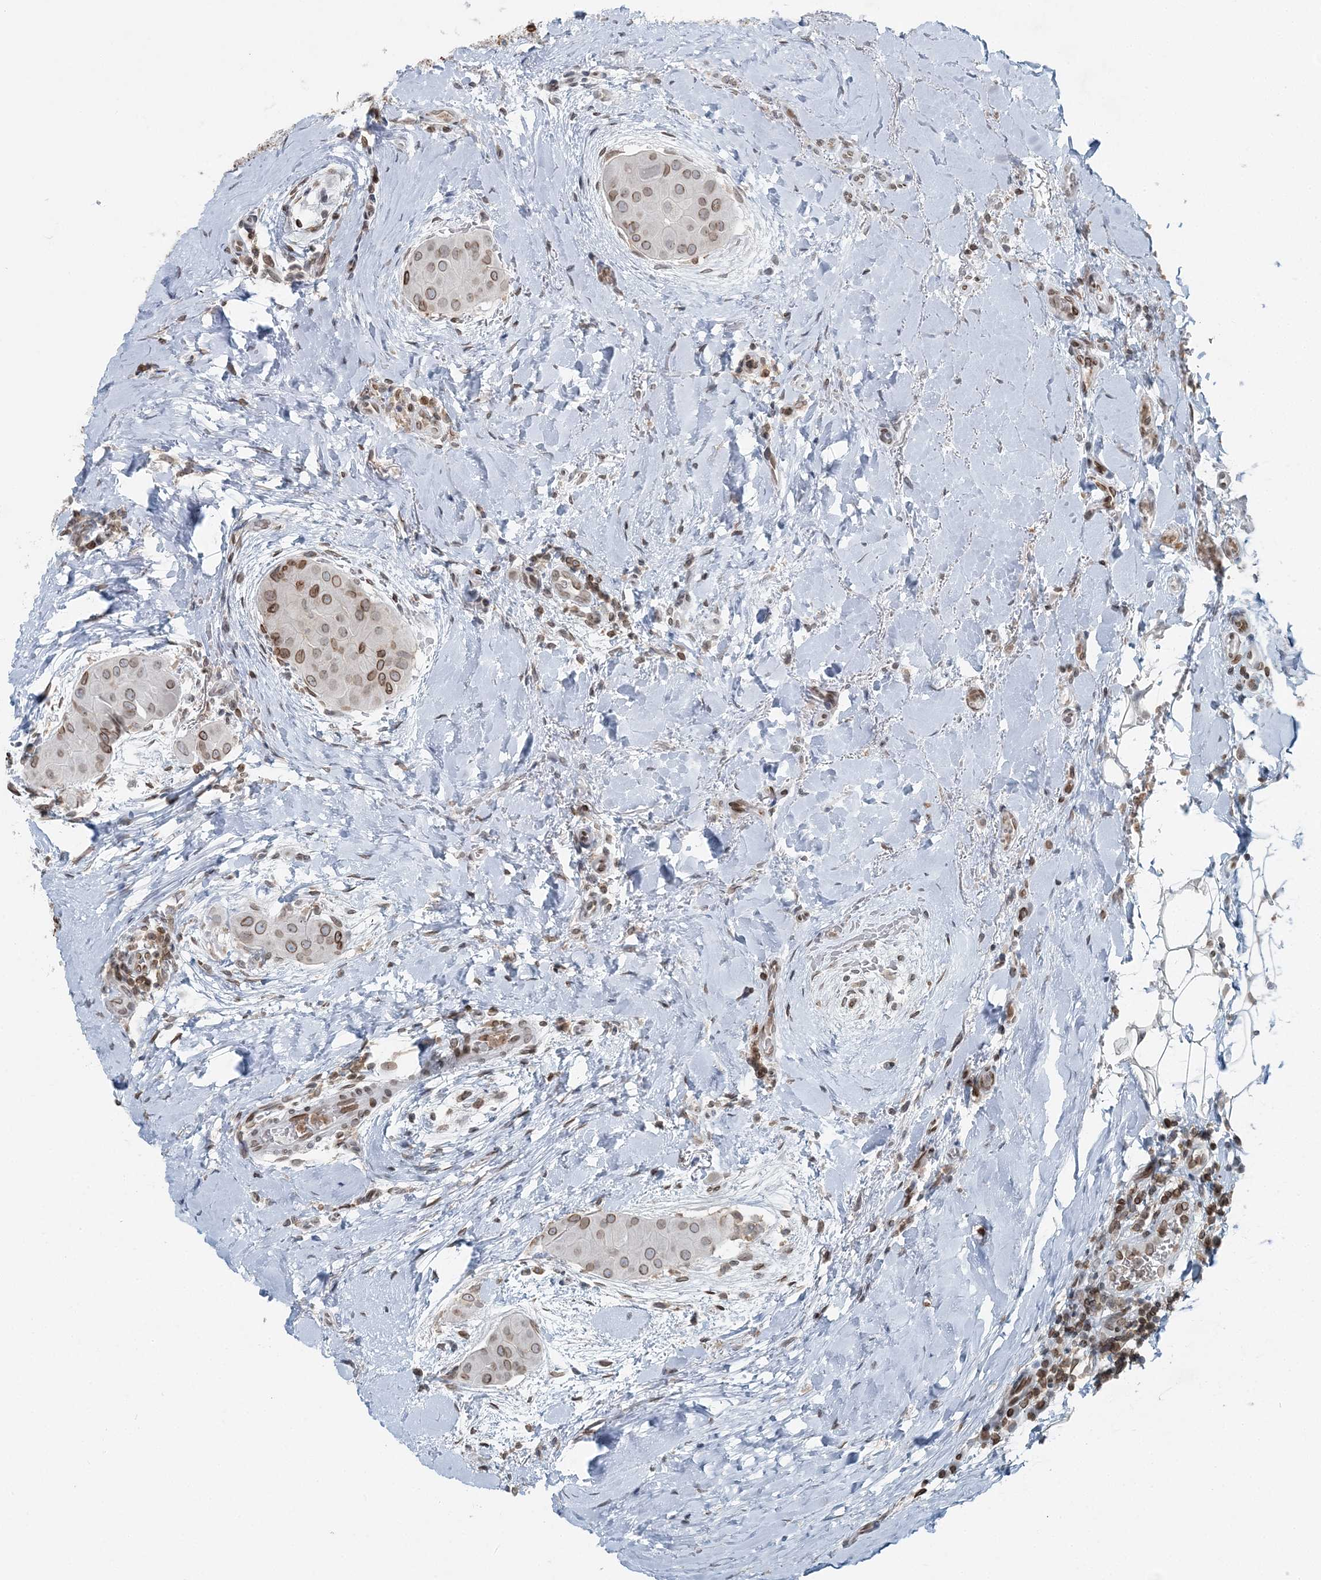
{"staining": {"intensity": "moderate", "quantity": "25%-75%", "location": "cytoplasmic/membranous,nuclear"}, "tissue": "thyroid cancer", "cell_type": "Tumor cells", "image_type": "cancer", "snomed": [{"axis": "morphology", "description": "Papillary adenocarcinoma, NOS"}, {"axis": "topography", "description": "Thyroid gland"}], "caption": "High-magnification brightfield microscopy of thyroid papillary adenocarcinoma stained with DAB (brown) and counterstained with hematoxylin (blue). tumor cells exhibit moderate cytoplasmic/membranous and nuclear expression is appreciated in about25%-75% of cells.", "gene": "GJD4", "patient": {"sex": "male", "age": 33}}